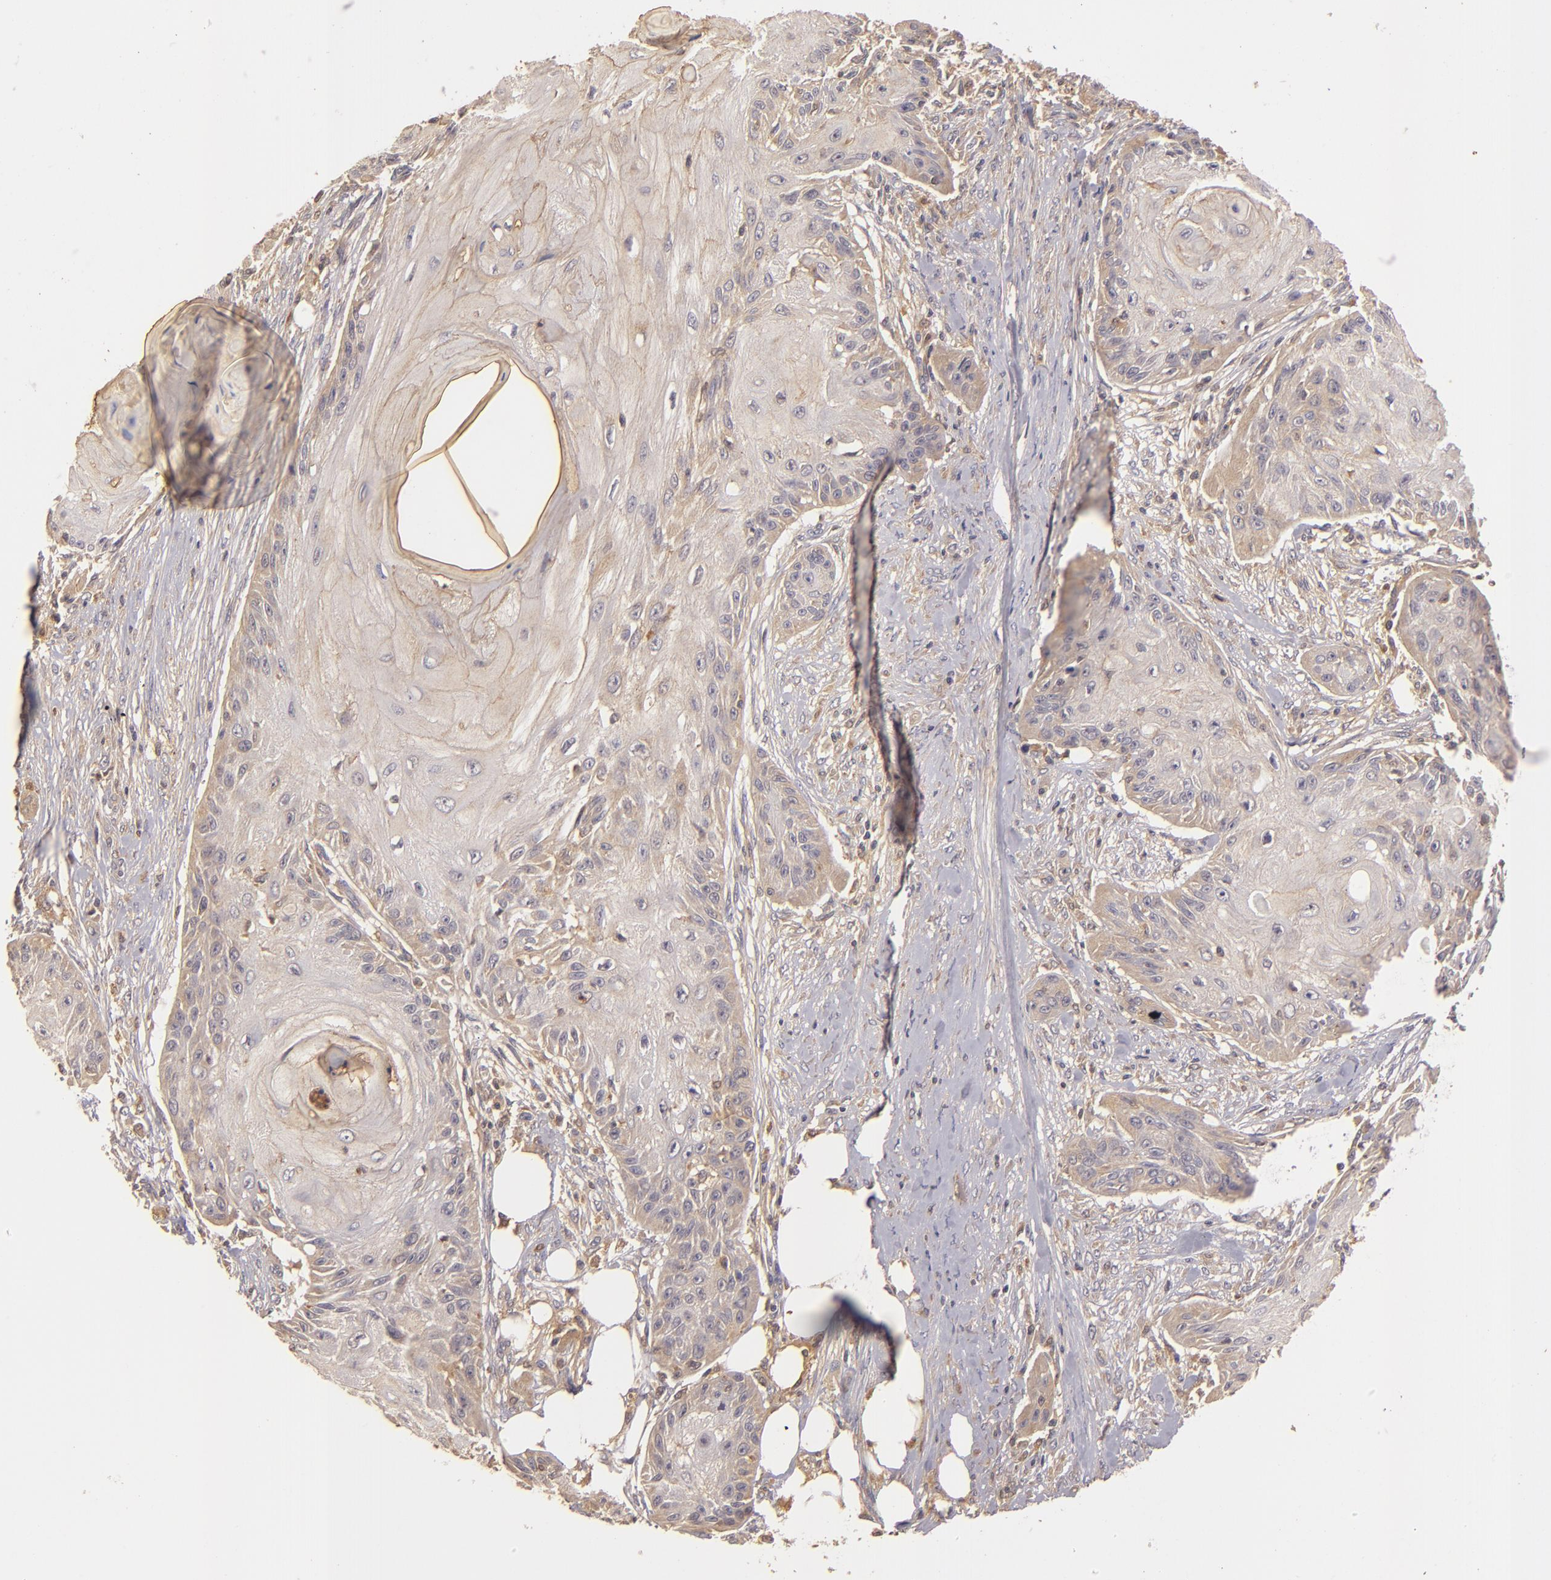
{"staining": {"intensity": "moderate", "quantity": ">75%", "location": "cytoplasmic/membranous"}, "tissue": "skin cancer", "cell_type": "Tumor cells", "image_type": "cancer", "snomed": [{"axis": "morphology", "description": "Squamous cell carcinoma, NOS"}, {"axis": "topography", "description": "Skin"}], "caption": "Squamous cell carcinoma (skin) stained with DAB (3,3'-diaminobenzidine) immunohistochemistry shows medium levels of moderate cytoplasmic/membranous positivity in approximately >75% of tumor cells. The staining was performed using DAB, with brown indicating positive protein expression. Nuclei are stained blue with hematoxylin.", "gene": "PRKCD", "patient": {"sex": "female", "age": 88}}